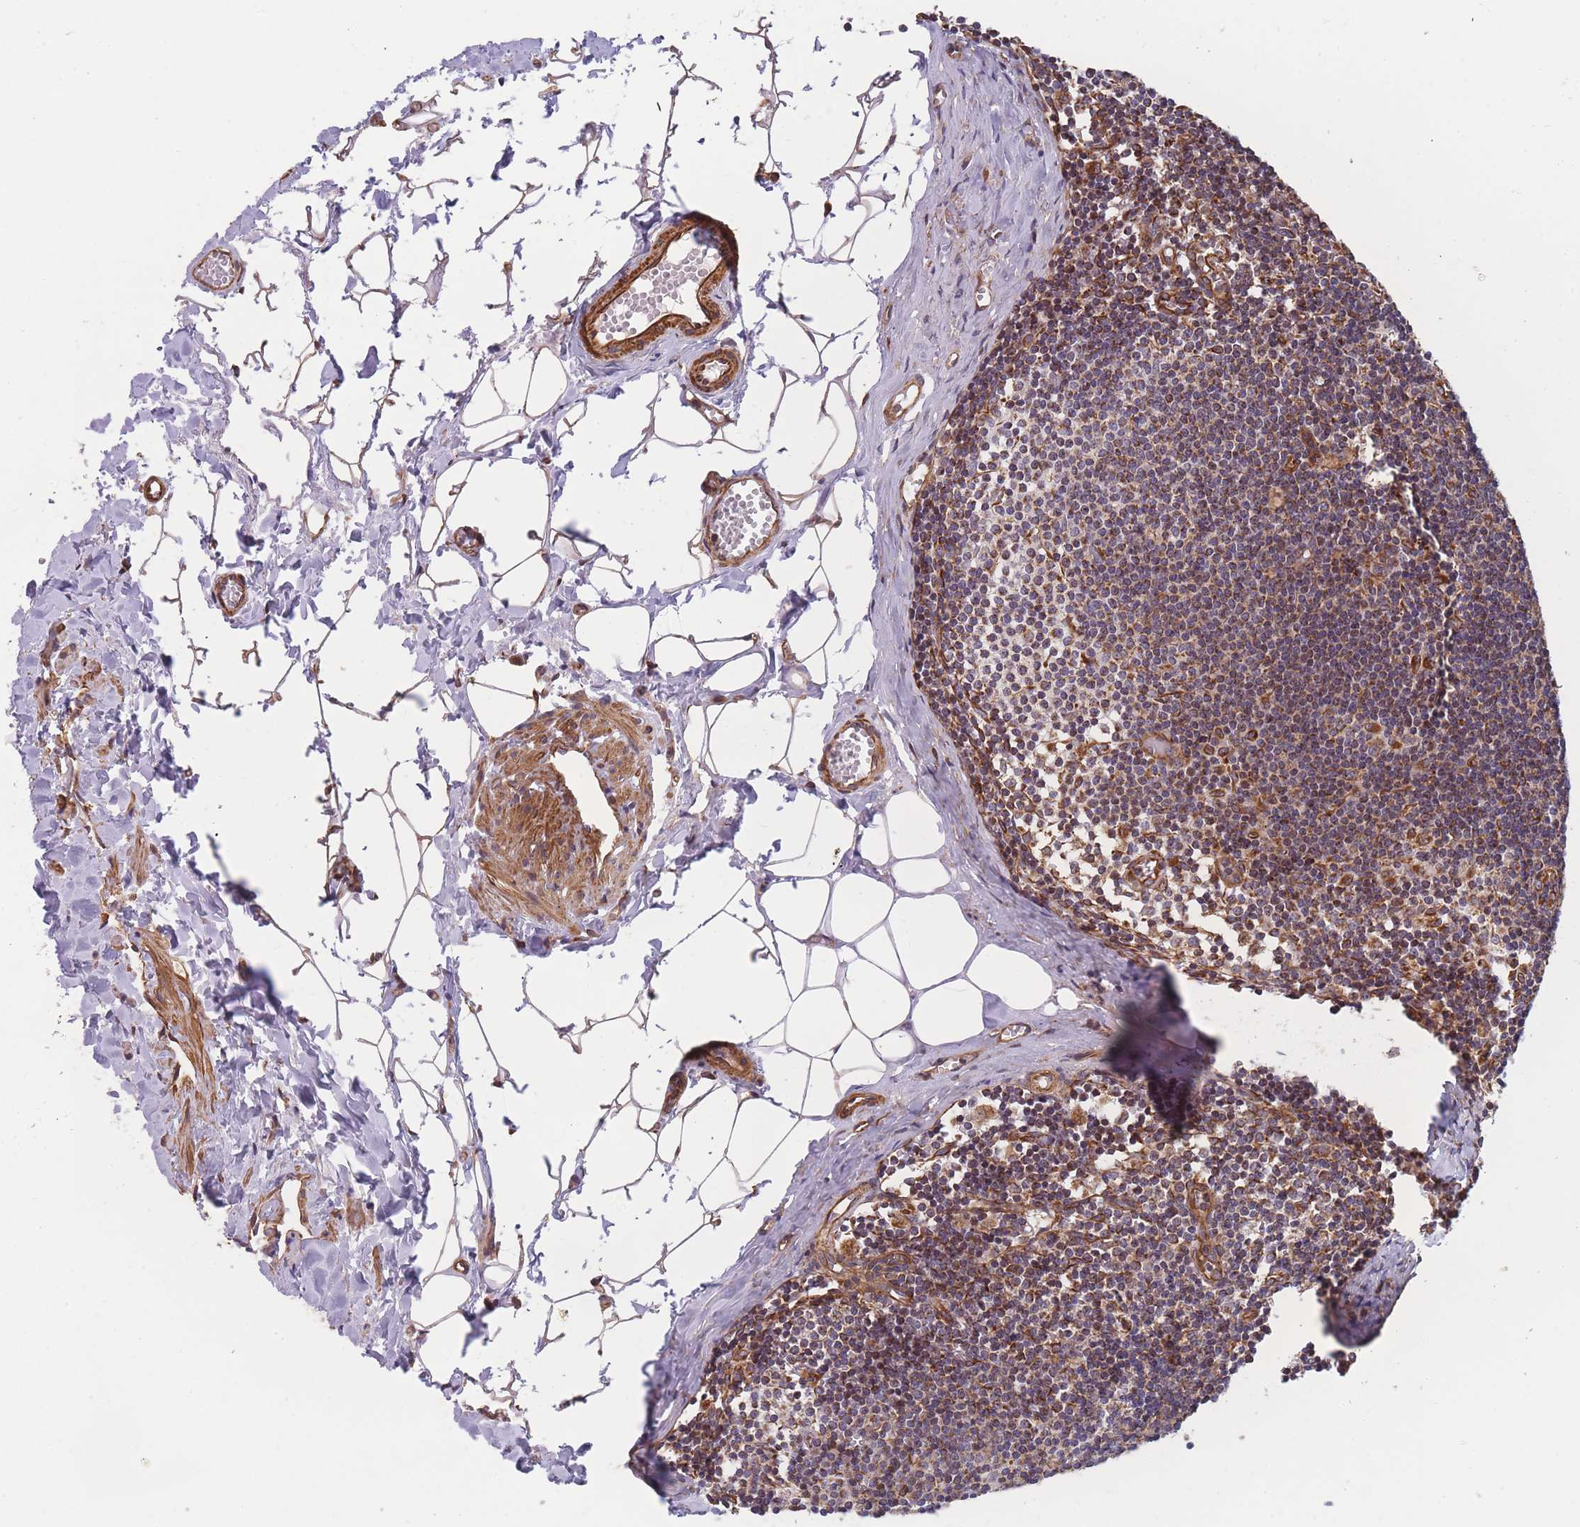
{"staining": {"intensity": "moderate", "quantity": ">75%", "location": "cytoplasmic/membranous"}, "tissue": "lymph node", "cell_type": "Germinal center cells", "image_type": "normal", "snomed": [{"axis": "morphology", "description": "Normal tissue, NOS"}, {"axis": "topography", "description": "Lymph node"}], "caption": "Lymph node stained for a protein (brown) shows moderate cytoplasmic/membranous positive positivity in approximately >75% of germinal center cells.", "gene": "MTRES1", "patient": {"sex": "female", "age": 42}}